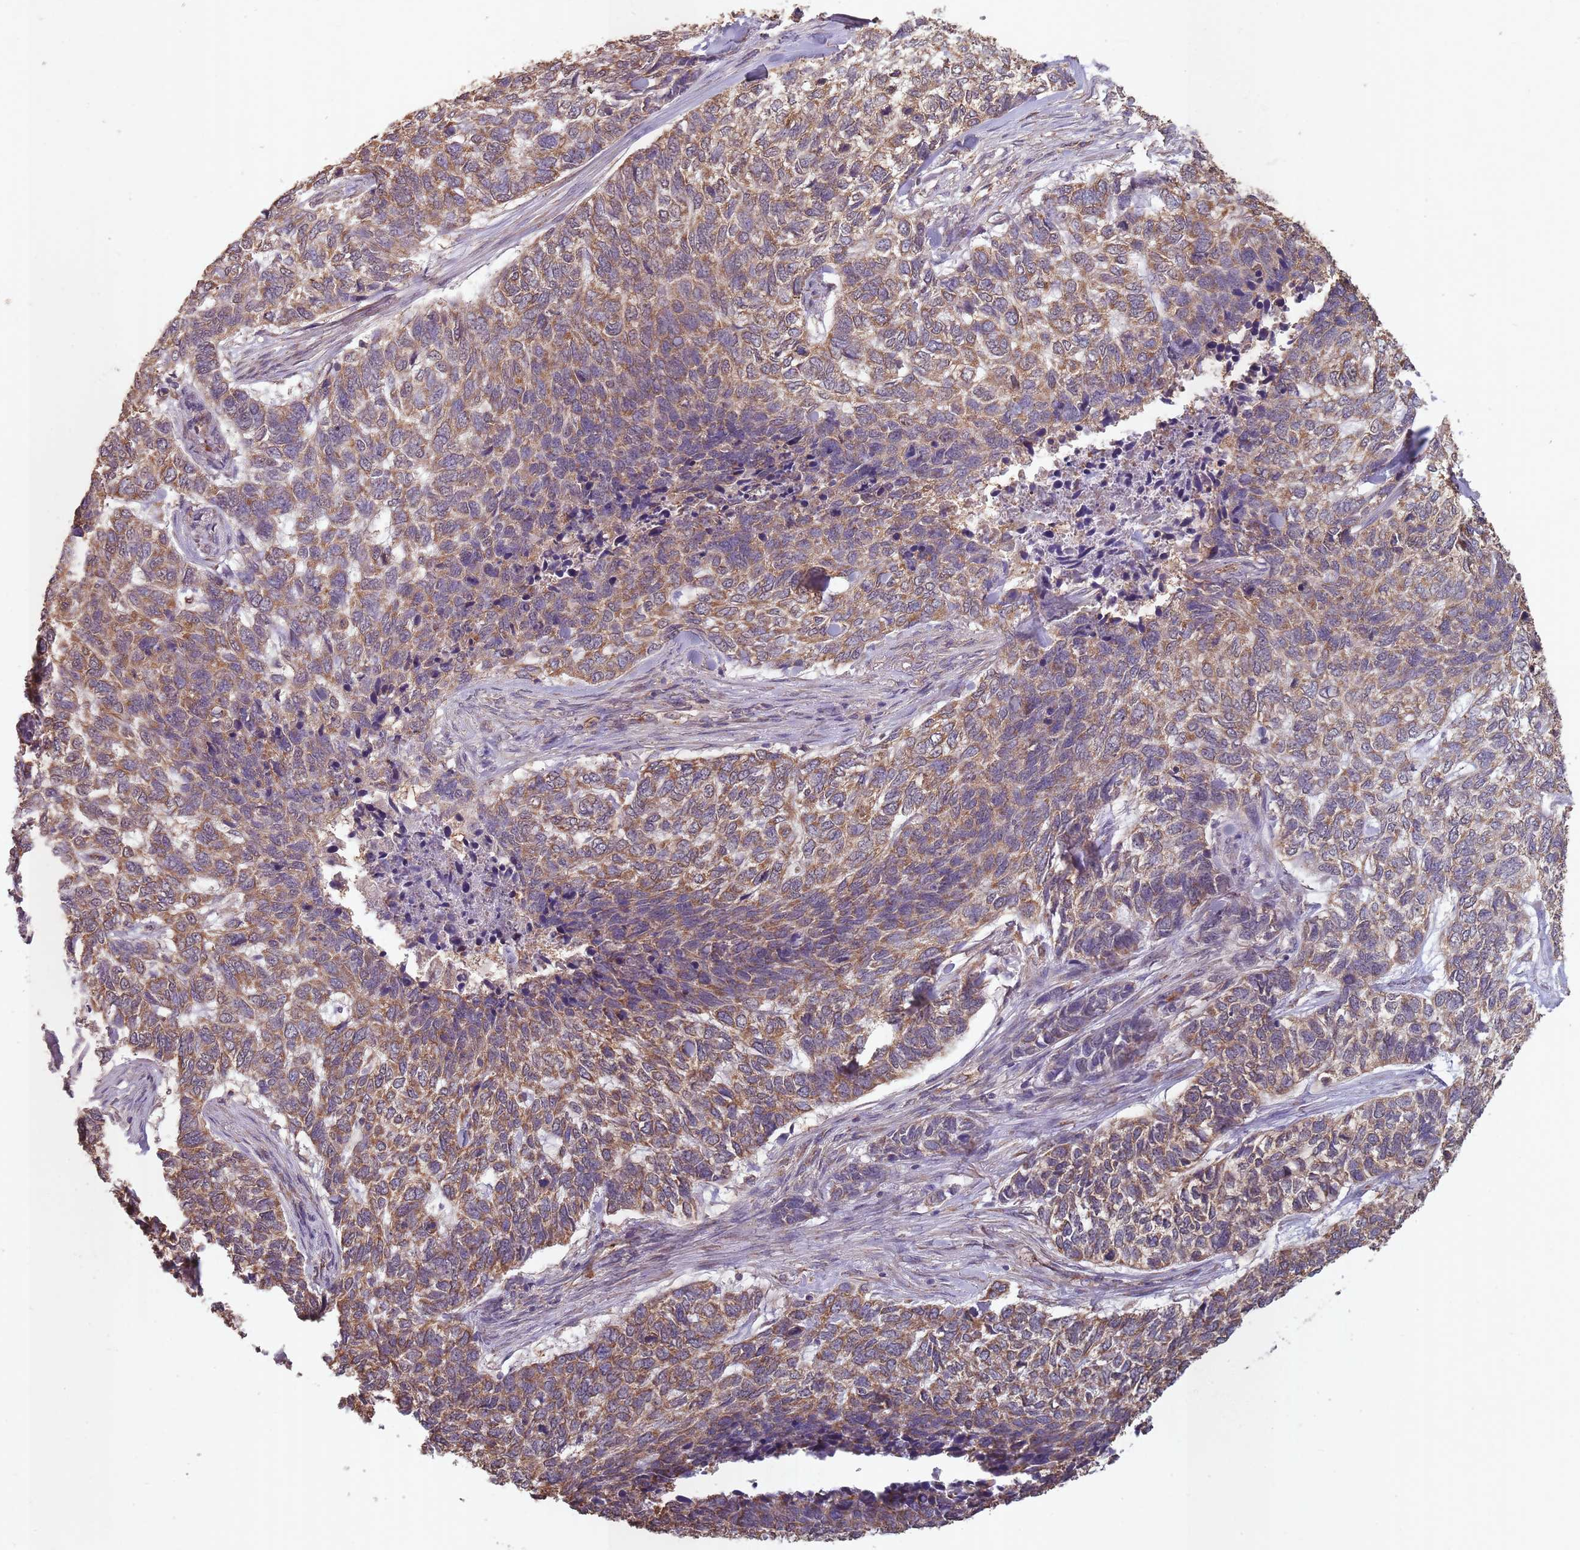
{"staining": {"intensity": "moderate", "quantity": ">75%", "location": "cytoplasmic/membranous"}, "tissue": "skin cancer", "cell_type": "Tumor cells", "image_type": "cancer", "snomed": [{"axis": "morphology", "description": "Basal cell carcinoma"}, {"axis": "topography", "description": "Skin"}], "caption": "Immunohistochemistry (IHC) (DAB) staining of human skin cancer shows moderate cytoplasmic/membranous protein positivity in approximately >75% of tumor cells.", "gene": "SANBR", "patient": {"sex": "female", "age": 65}}